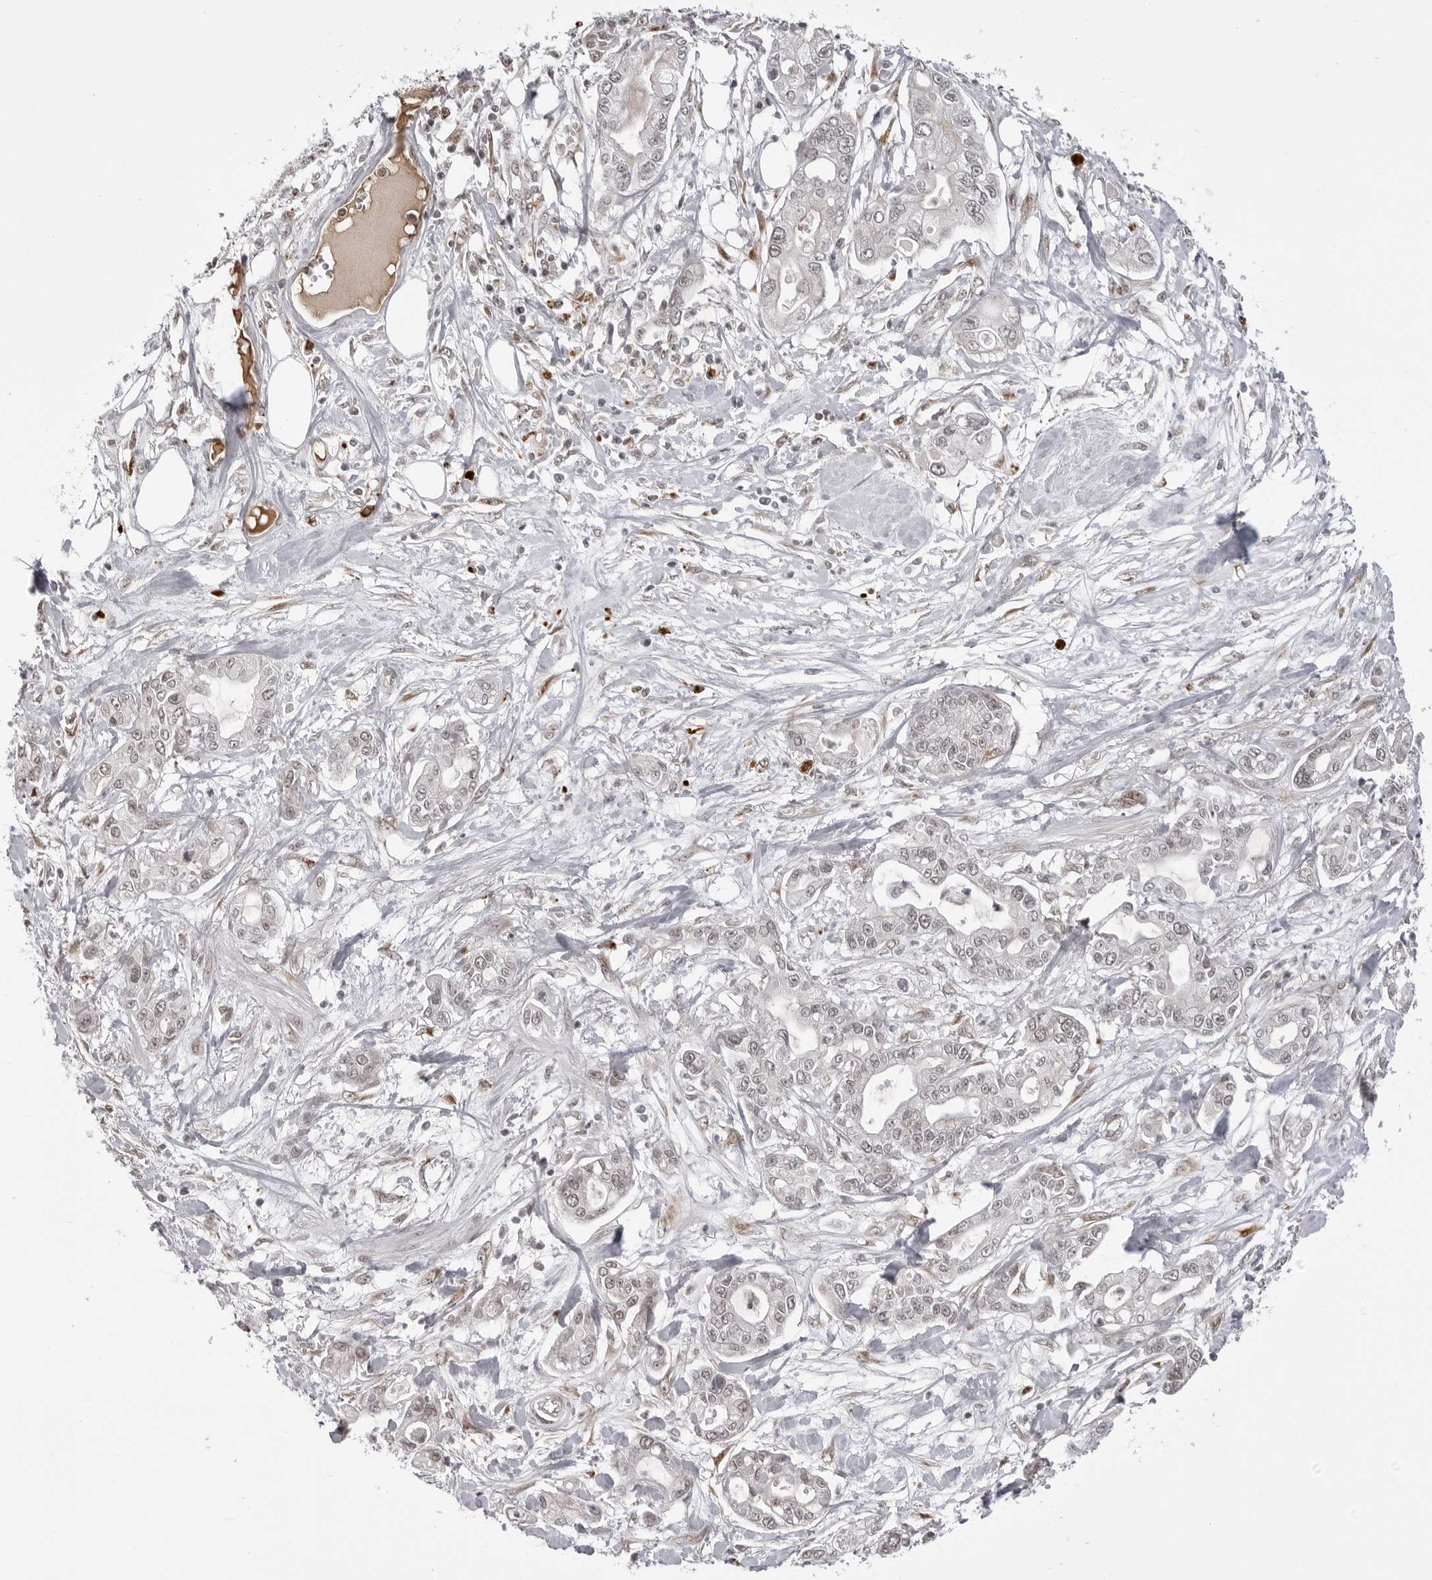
{"staining": {"intensity": "weak", "quantity": "25%-75%", "location": "nuclear"}, "tissue": "pancreatic cancer", "cell_type": "Tumor cells", "image_type": "cancer", "snomed": [{"axis": "morphology", "description": "Adenocarcinoma, NOS"}, {"axis": "topography", "description": "Pancreas"}], "caption": "Adenocarcinoma (pancreatic) was stained to show a protein in brown. There is low levels of weak nuclear expression in about 25%-75% of tumor cells.", "gene": "PHF3", "patient": {"sex": "male", "age": 68}}